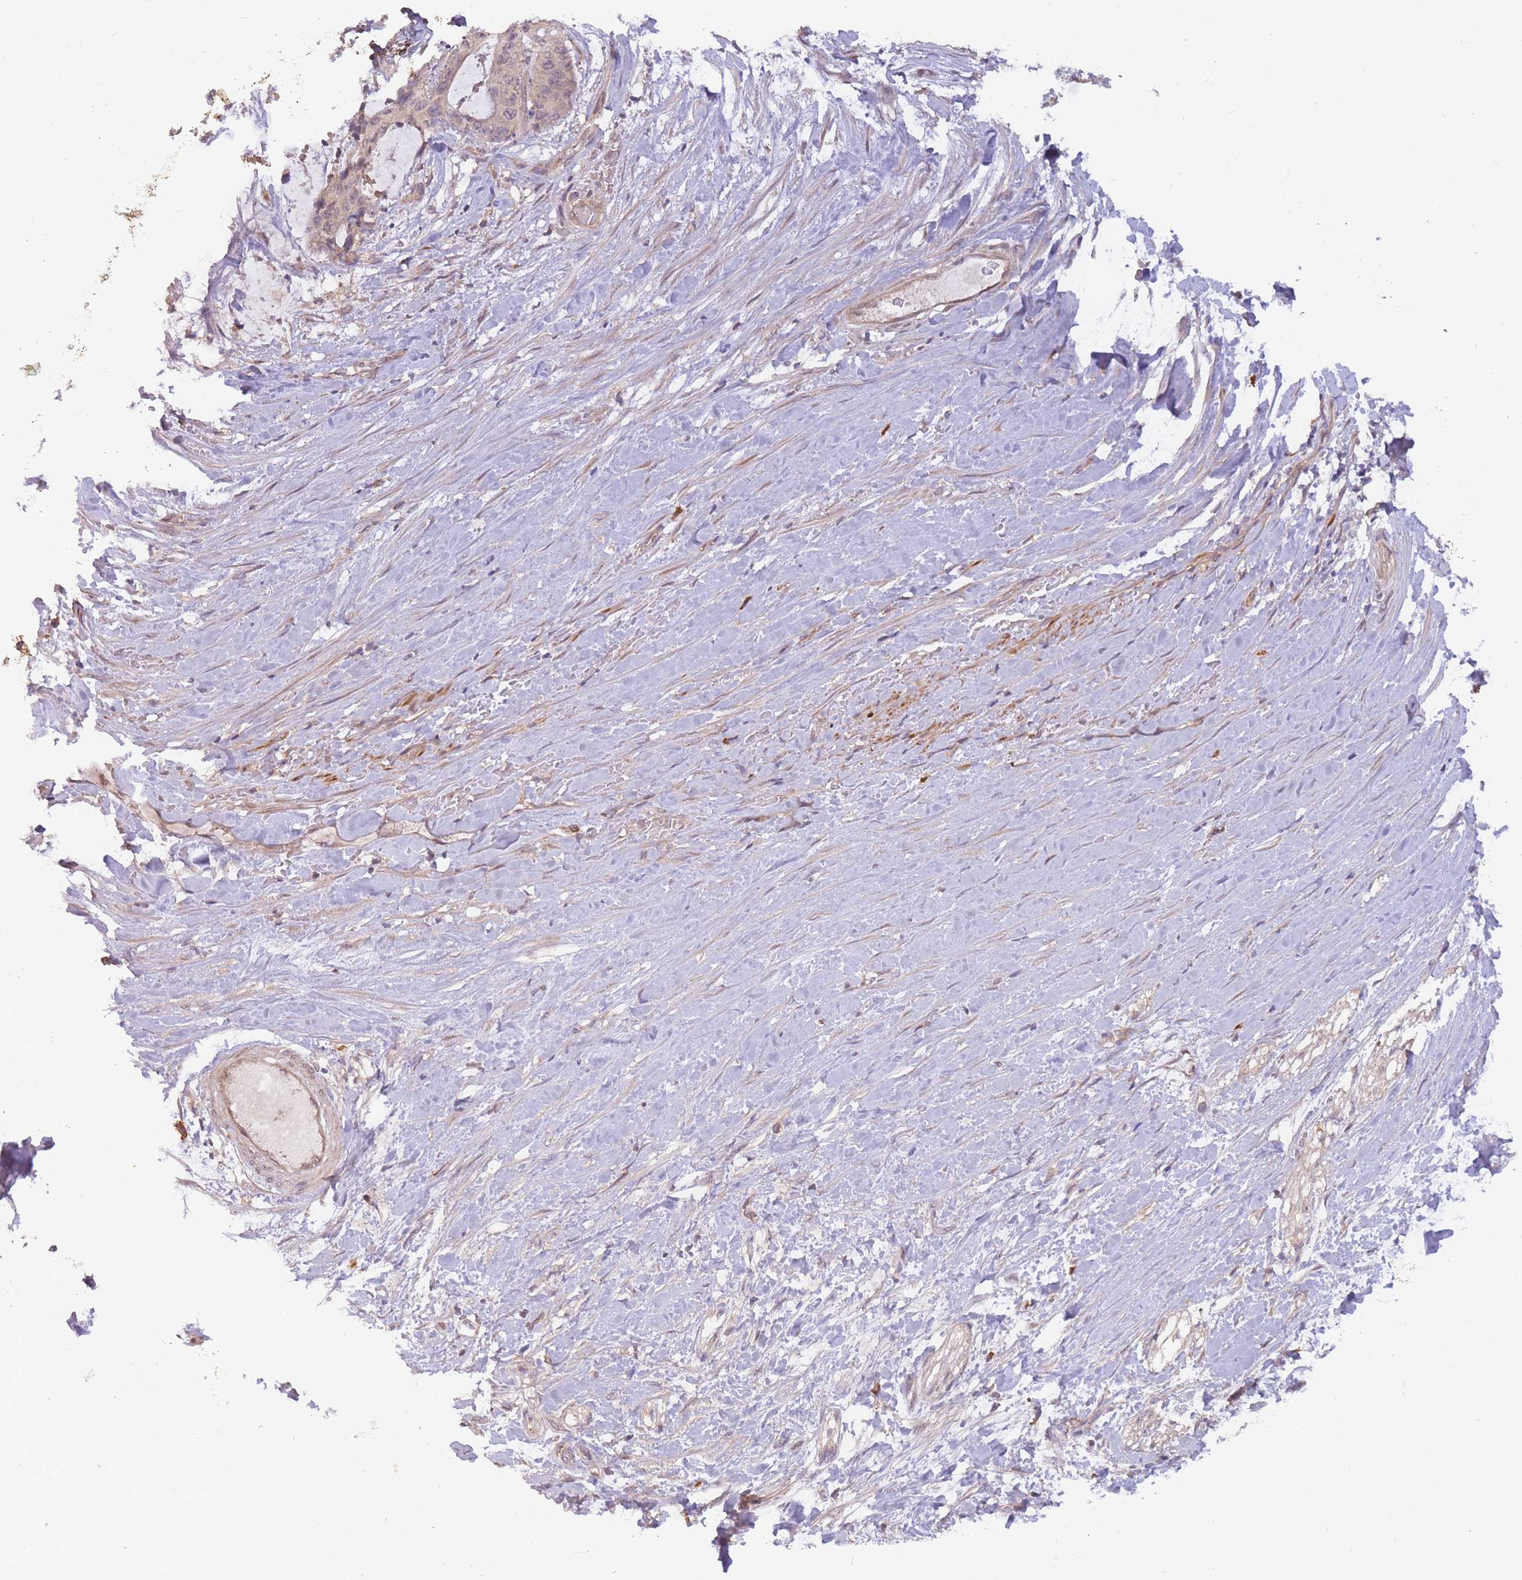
{"staining": {"intensity": "weak", "quantity": "25%-75%", "location": "cytoplasmic/membranous,nuclear"}, "tissue": "liver cancer", "cell_type": "Tumor cells", "image_type": "cancer", "snomed": [{"axis": "morphology", "description": "Normal tissue, NOS"}, {"axis": "morphology", "description": "Cholangiocarcinoma"}, {"axis": "topography", "description": "Liver"}, {"axis": "topography", "description": "Peripheral nerve tissue"}], "caption": "High-magnification brightfield microscopy of liver cancer stained with DAB (brown) and counterstained with hematoxylin (blue). tumor cells exhibit weak cytoplasmic/membranous and nuclear staining is seen in about25%-75% of cells. (DAB (3,3'-diaminobenzidine) IHC with brightfield microscopy, high magnification).", "gene": "SMC6", "patient": {"sex": "female", "age": 73}}